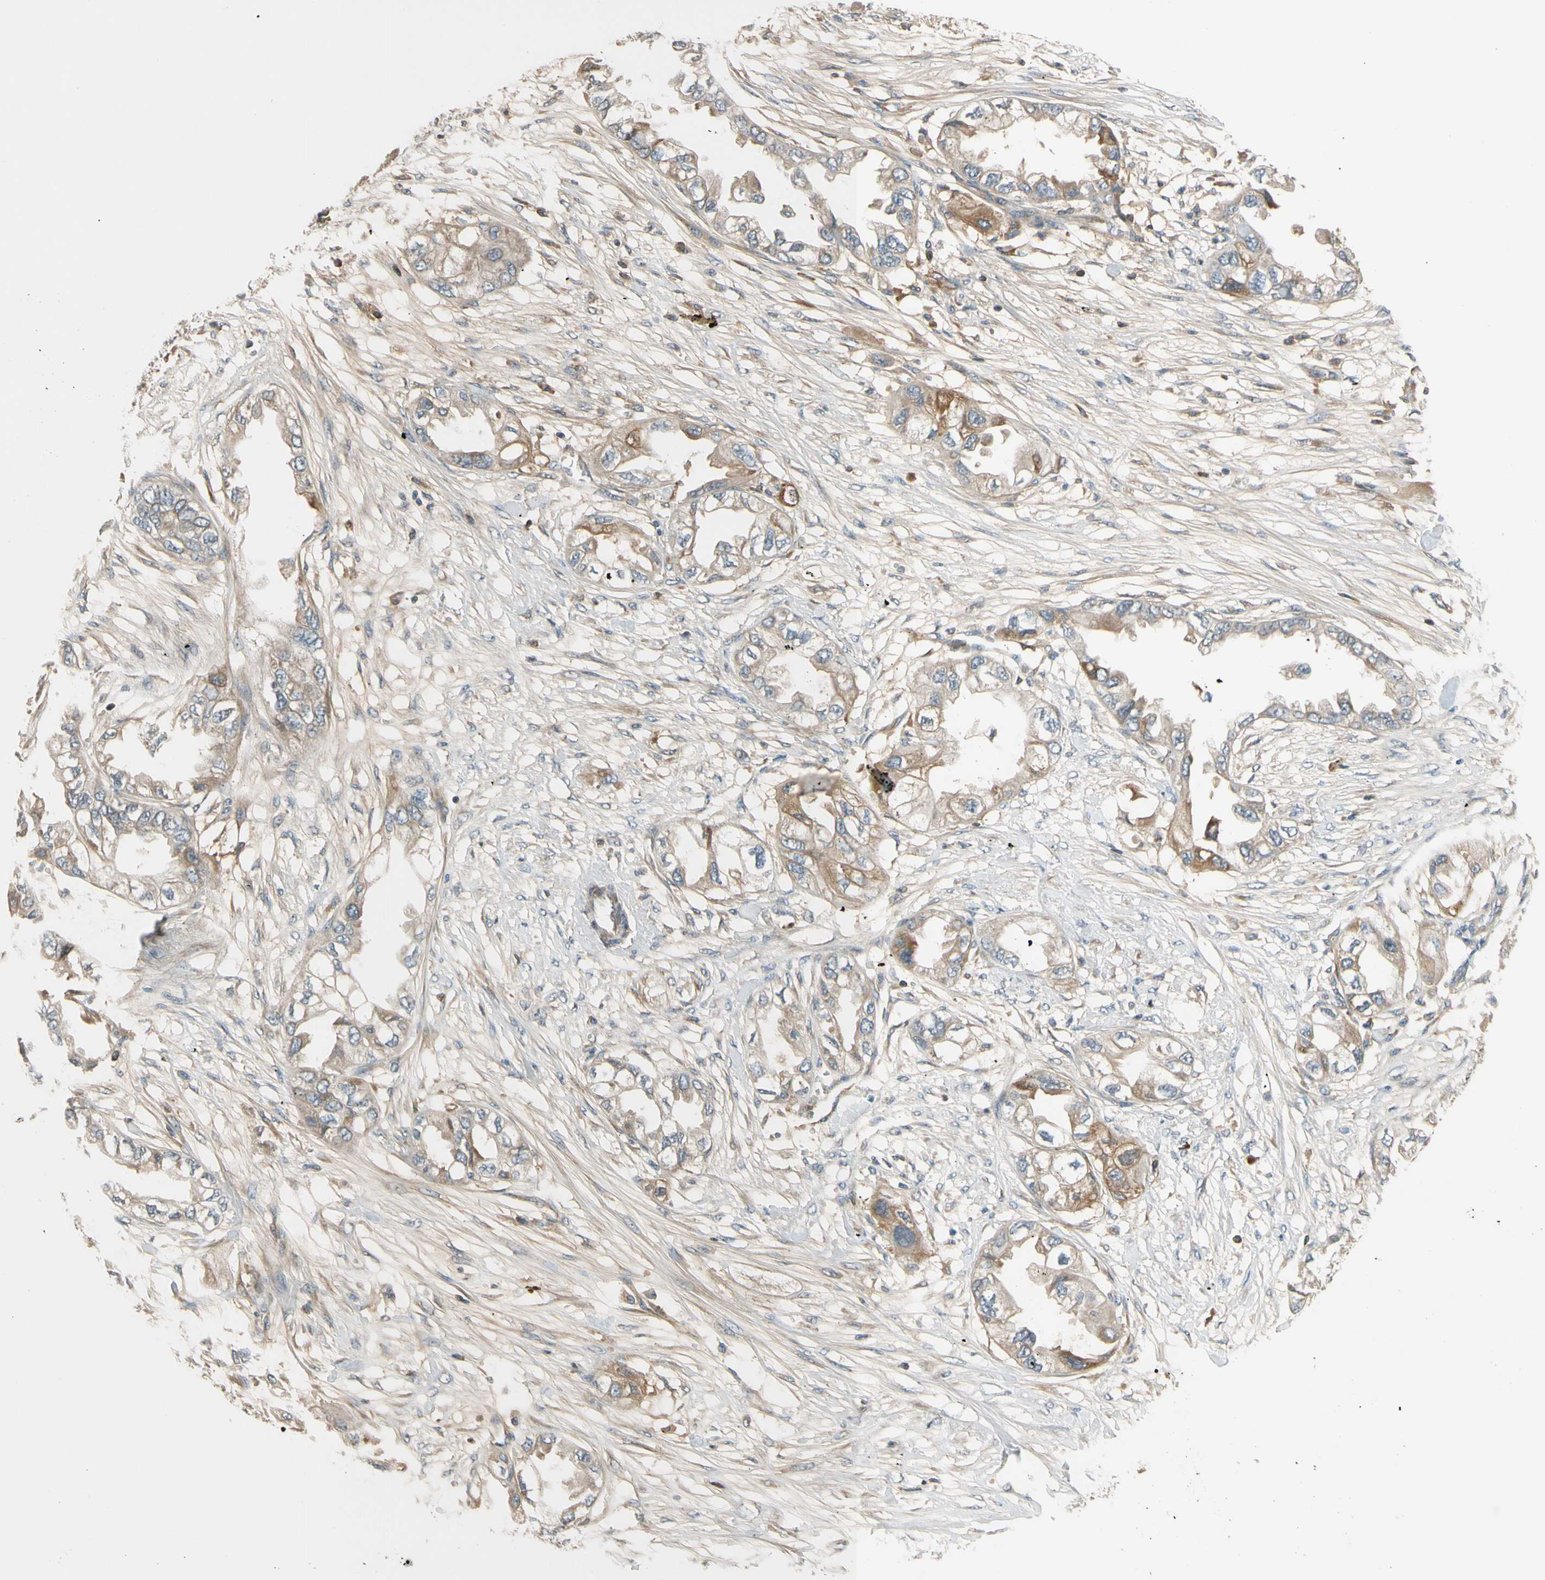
{"staining": {"intensity": "weak", "quantity": ">75%", "location": "cytoplasmic/membranous"}, "tissue": "endometrial cancer", "cell_type": "Tumor cells", "image_type": "cancer", "snomed": [{"axis": "morphology", "description": "Adenocarcinoma, NOS"}, {"axis": "topography", "description": "Endometrium"}], "caption": "Approximately >75% of tumor cells in endometrial cancer (adenocarcinoma) show weak cytoplasmic/membranous protein staining as visualized by brown immunohistochemical staining.", "gene": "C4A", "patient": {"sex": "female", "age": 67}}